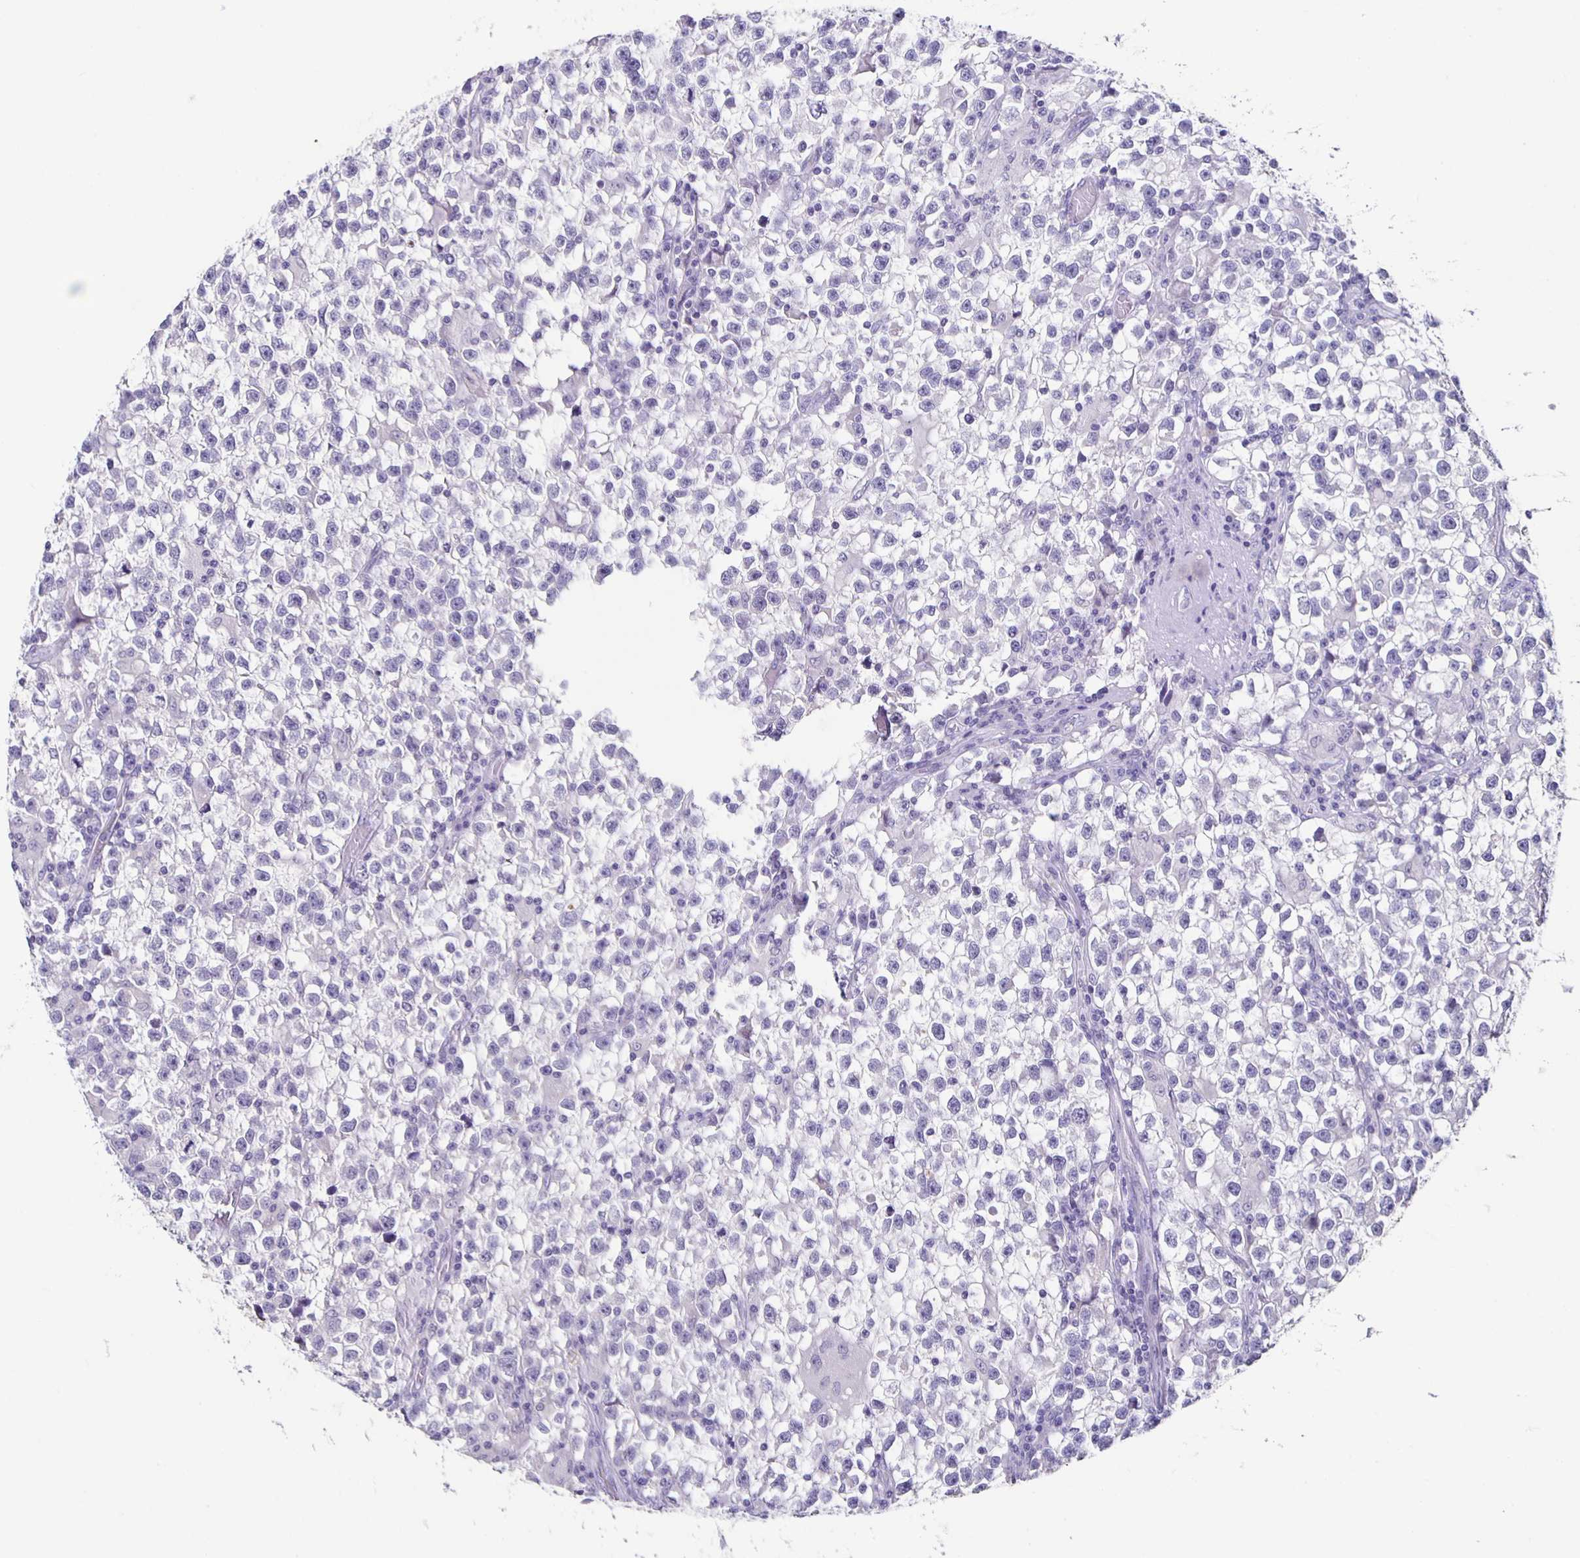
{"staining": {"intensity": "negative", "quantity": "none", "location": "none"}, "tissue": "testis cancer", "cell_type": "Tumor cells", "image_type": "cancer", "snomed": [{"axis": "morphology", "description": "Seminoma, NOS"}, {"axis": "topography", "description": "Testis"}], "caption": "Immunohistochemistry image of neoplastic tissue: testis seminoma stained with DAB (3,3'-diaminobenzidine) reveals no significant protein expression in tumor cells.", "gene": "CARNS1", "patient": {"sex": "male", "age": 31}}